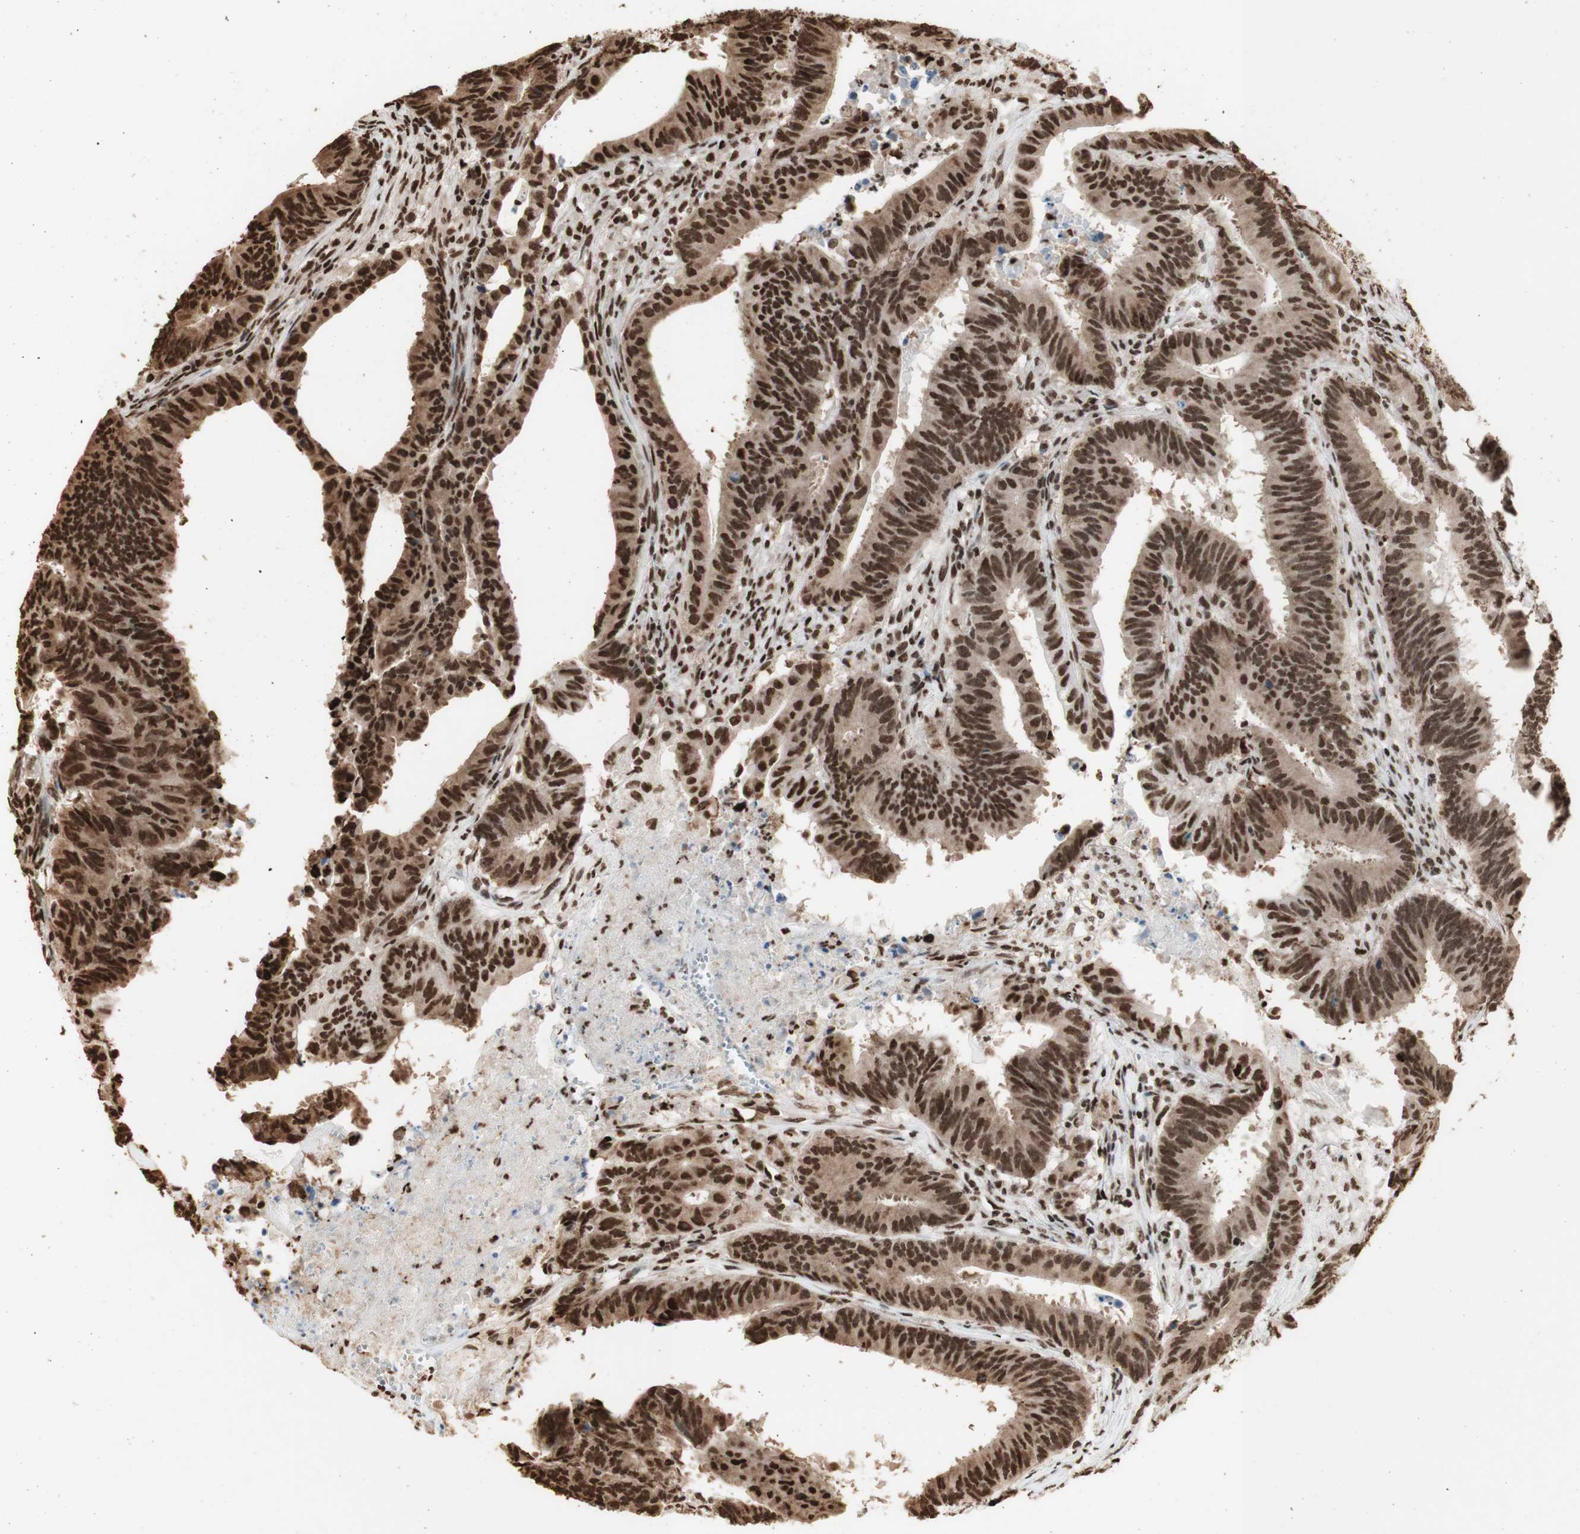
{"staining": {"intensity": "strong", "quantity": ">75%", "location": "nuclear"}, "tissue": "colorectal cancer", "cell_type": "Tumor cells", "image_type": "cancer", "snomed": [{"axis": "morphology", "description": "Adenocarcinoma, NOS"}, {"axis": "topography", "description": "Colon"}], "caption": "This is an image of immunohistochemistry staining of adenocarcinoma (colorectal), which shows strong staining in the nuclear of tumor cells.", "gene": "HNRNPA2B1", "patient": {"sex": "male", "age": 45}}